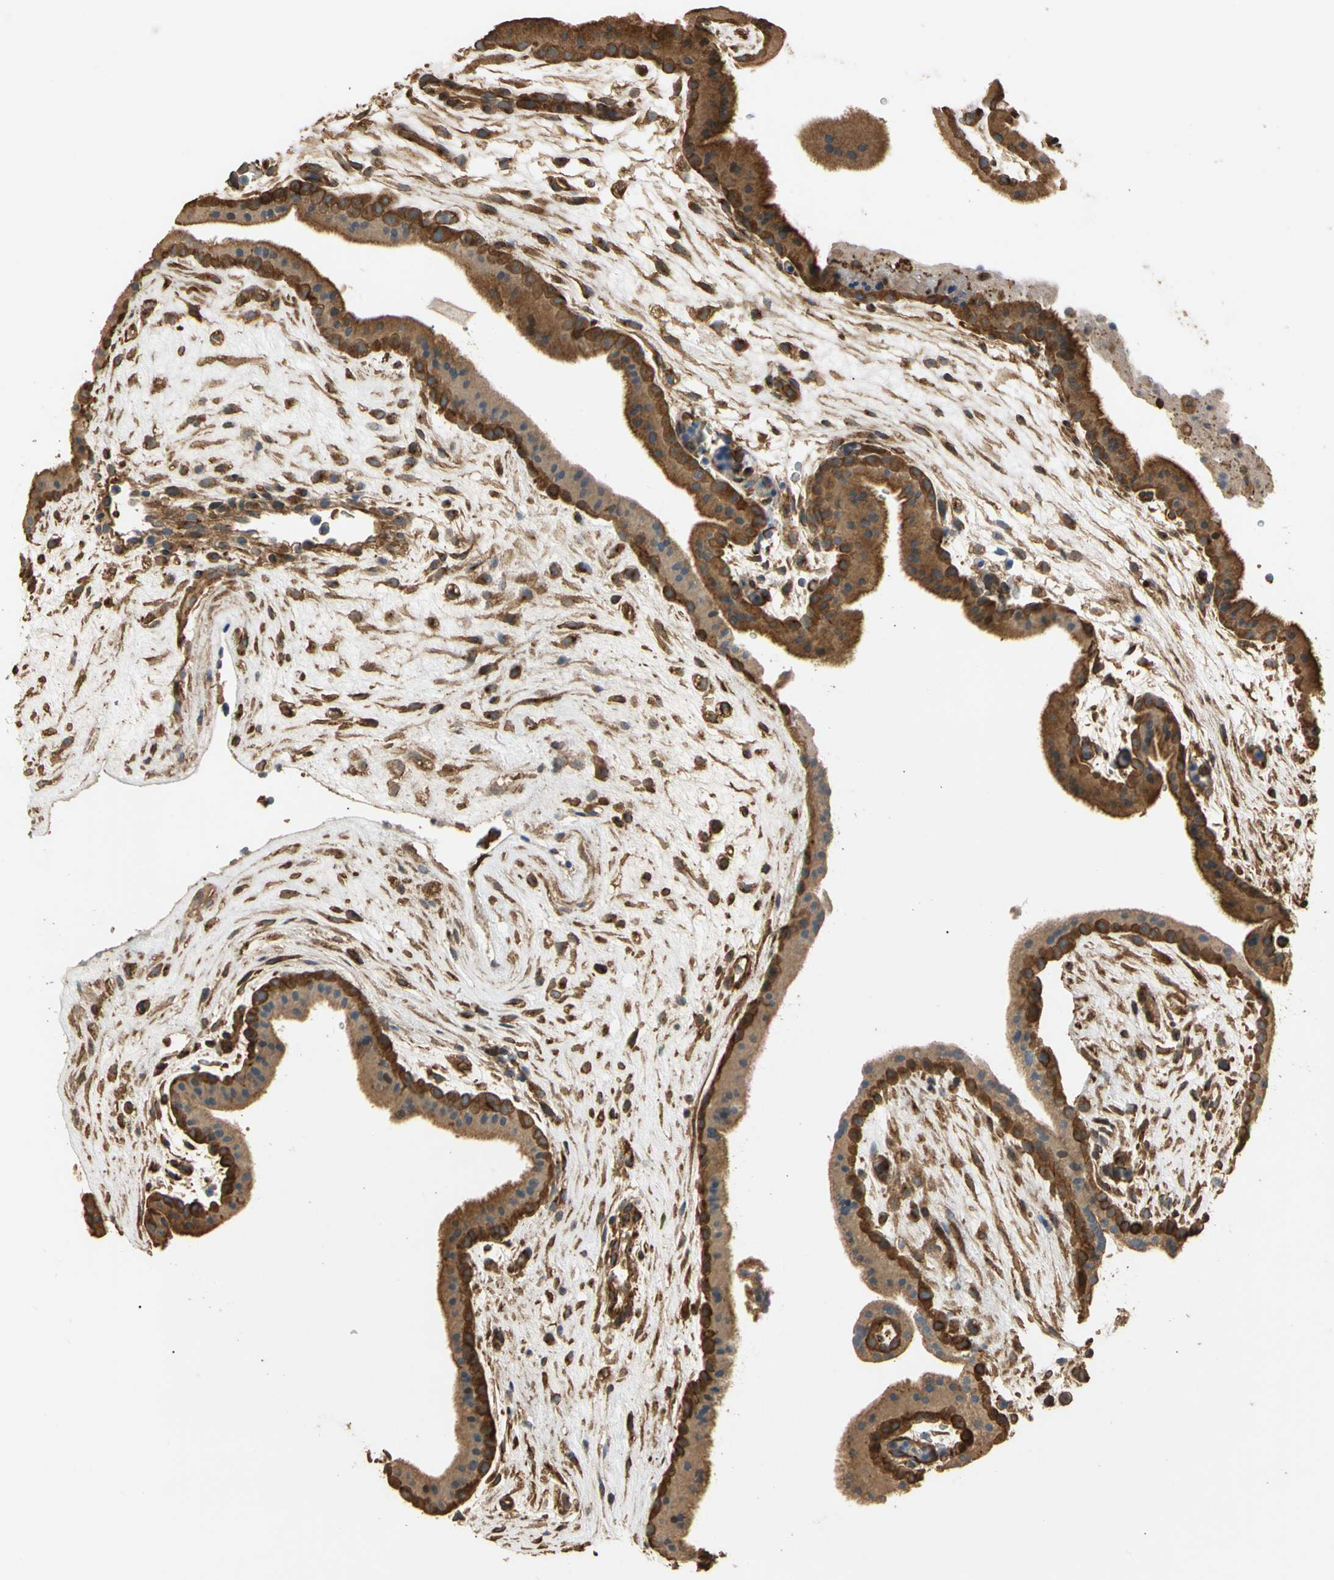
{"staining": {"intensity": "strong", "quantity": ">75%", "location": "cytoplasmic/membranous"}, "tissue": "placenta", "cell_type": "Trophoblastic cells", "image_type": "normal", "snomed": [{"axis": "morphology", "description": "Normal tissue, NOS"}, {"axis": "topography", "description": "Placenta"}], "caption": "Benign placenta exhibits strong cytoplasmic/membranous expression in about >75% of trophoblastic cells The protein is shown in brown color, while the nuclei are stained blue..", "gene": "MGRN1", "patient": {"sex": "female", "age": 19}}